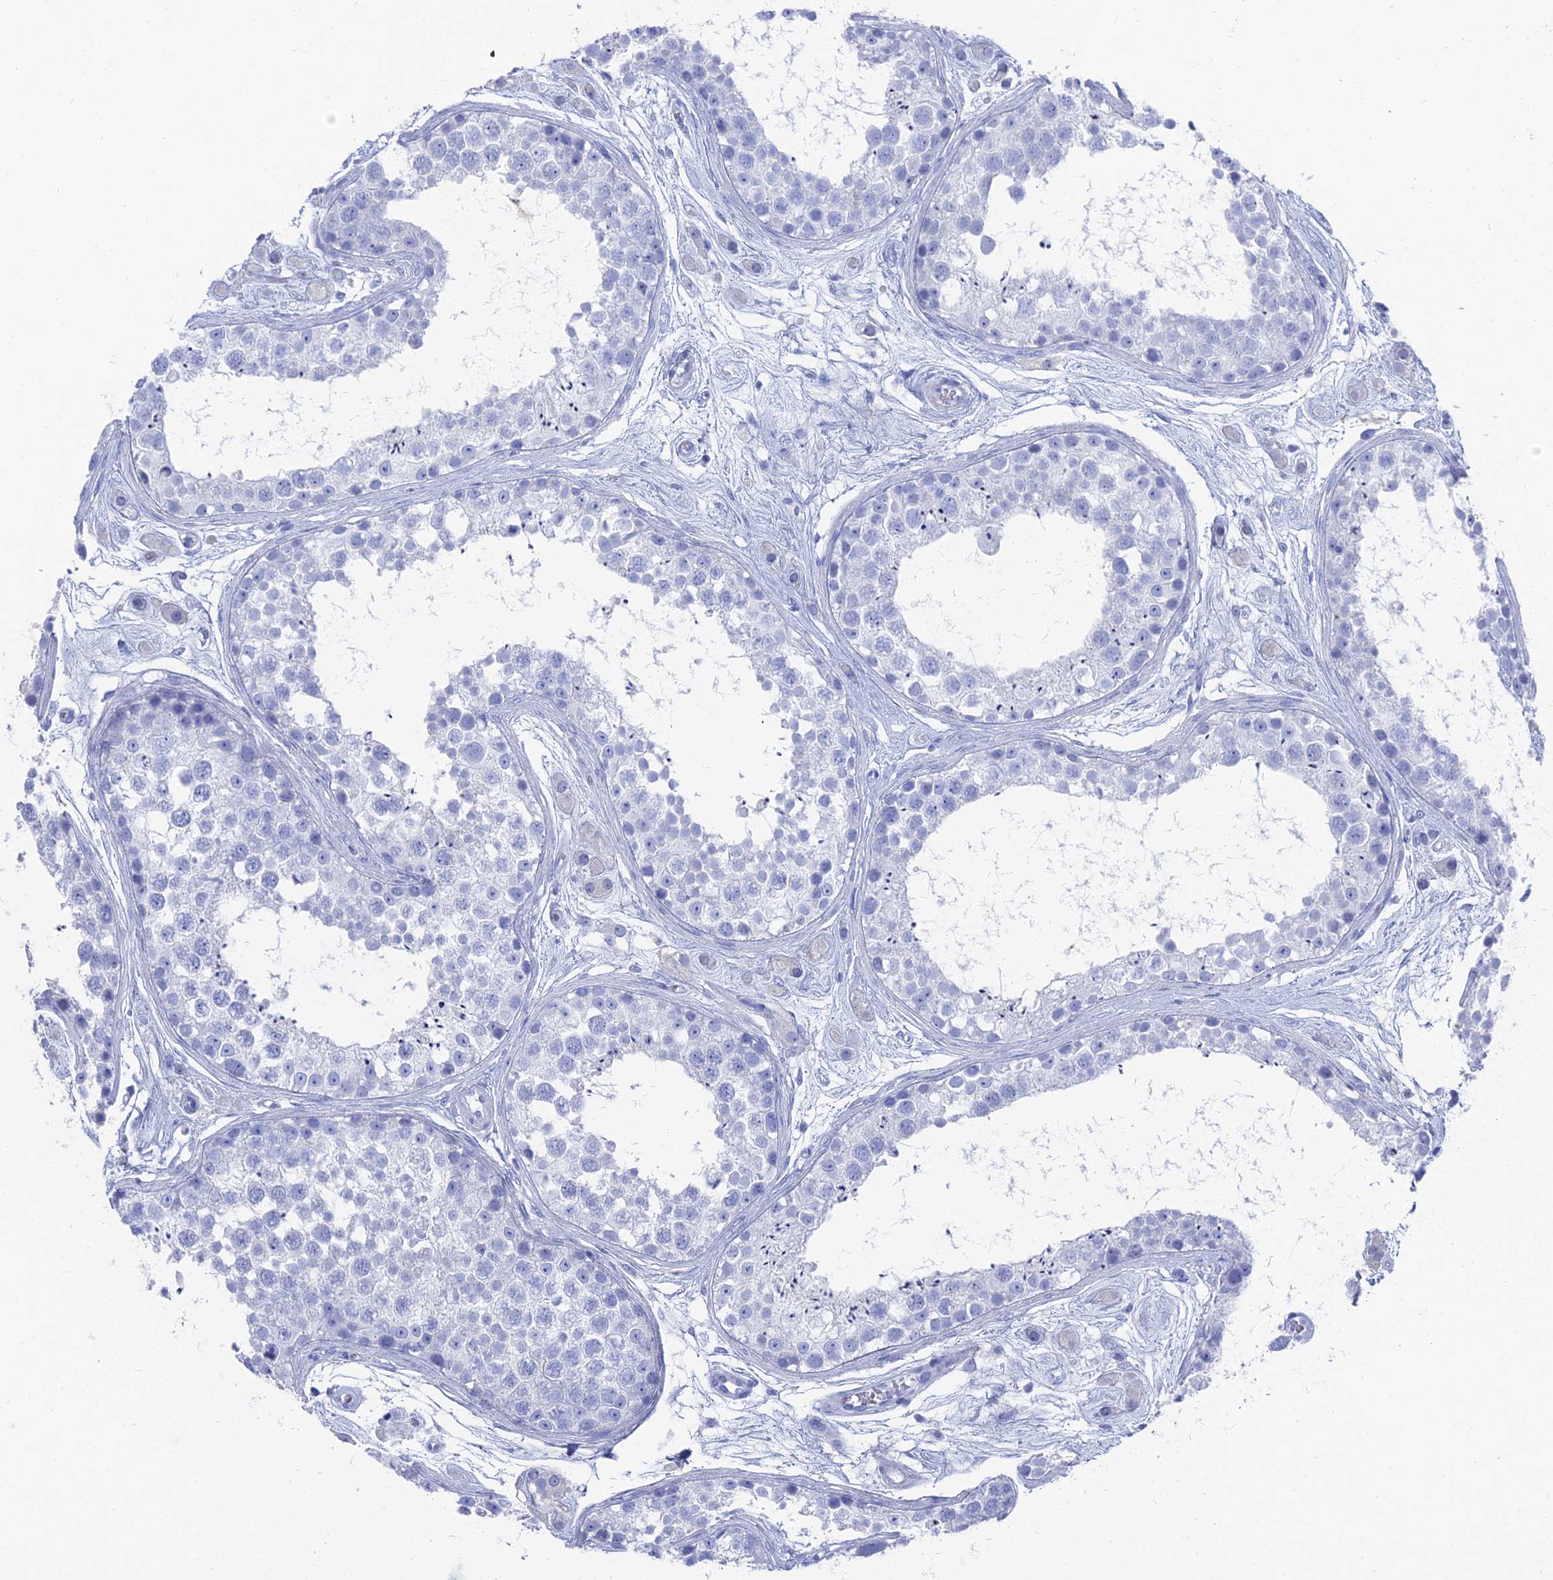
{"staining": {"intensity": "negative", "quantity": "none", "location": "none"}, "tissue": "testis", "cell_type": "Cells in seminiferous ducts", "image_type": "normal", "snomed": [{"axis": "morphology", "description": "Normal tissue, NOS"}, {"axis": "topography", "description": "Testis"}], "caption": "High power microscopy histopathology image of an immunohistochemistry micrograph of unremarkable testis, revealing no significant positivity in cells in seminiferous ducts. Nuclei are stained in blue.", "gene": "ENPP3", "patient": {"sex": "male", "age": 25}}